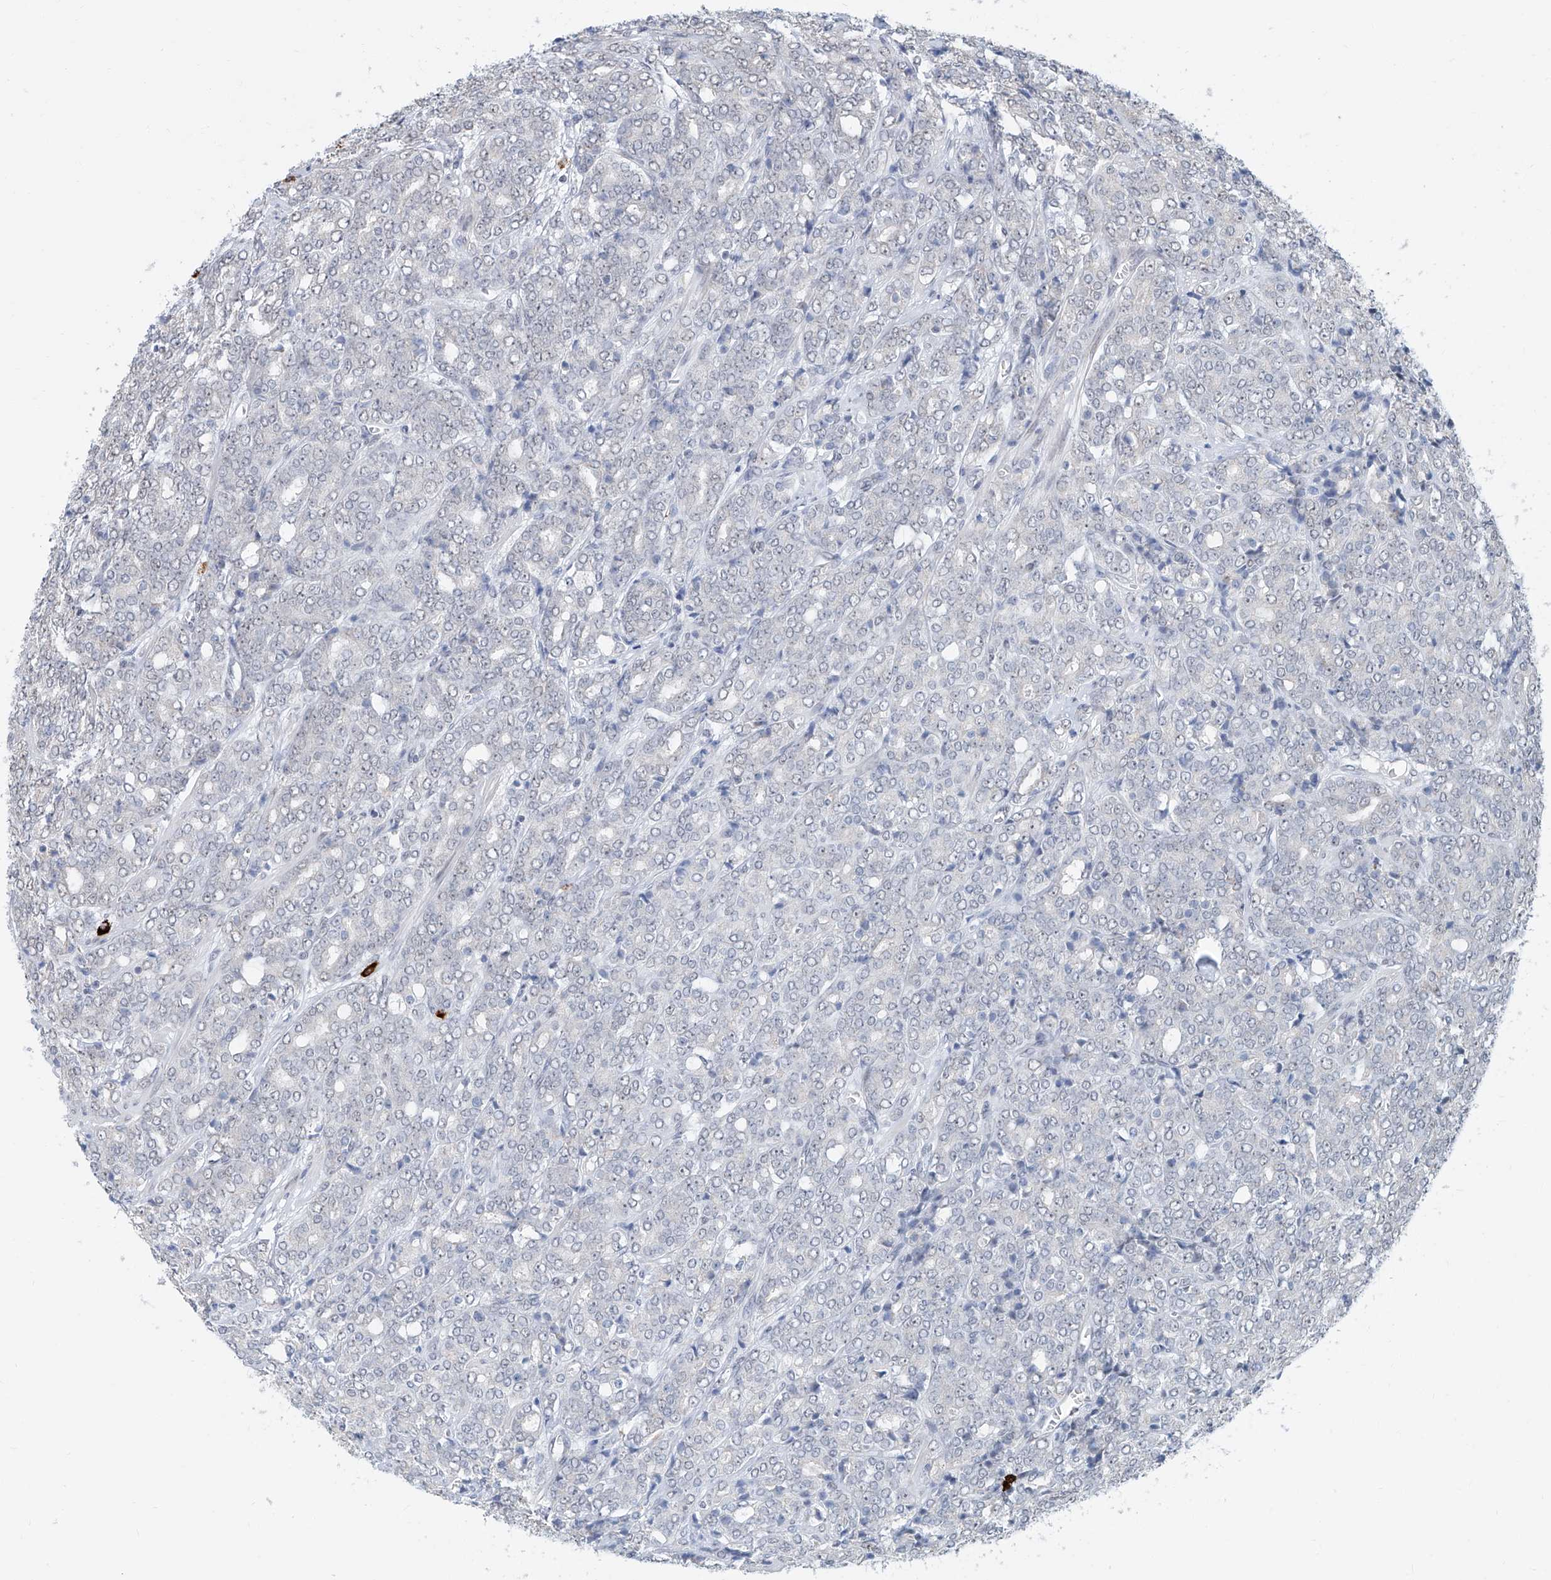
{"staining": {"intensity": "weak", "quantity": "<25%", "location": "nuclear"}, "tissue": "prostate cancer", "cell_type": "Tumor cells", "image_type": "cancer", "snomed": [{"axis": "morphology", "description": "Adenocarcinoma, High grade"}, {"axis": "topography", "description": "Prostate"}], "caption": "This image is of adenocarcinoma (high-grade) (prostate) stained with immunohistochemistry (IHC) to label a protein in brown with the nuclei are counter-stained blue. There is no positivity in tumor cells. Brightfield microscopy of IHC stained with DAB (brown) and hematoxylin (blue), captured at high magnification.", "gene": "SDE2", "patient": {"sex": "male", "age": 62}}